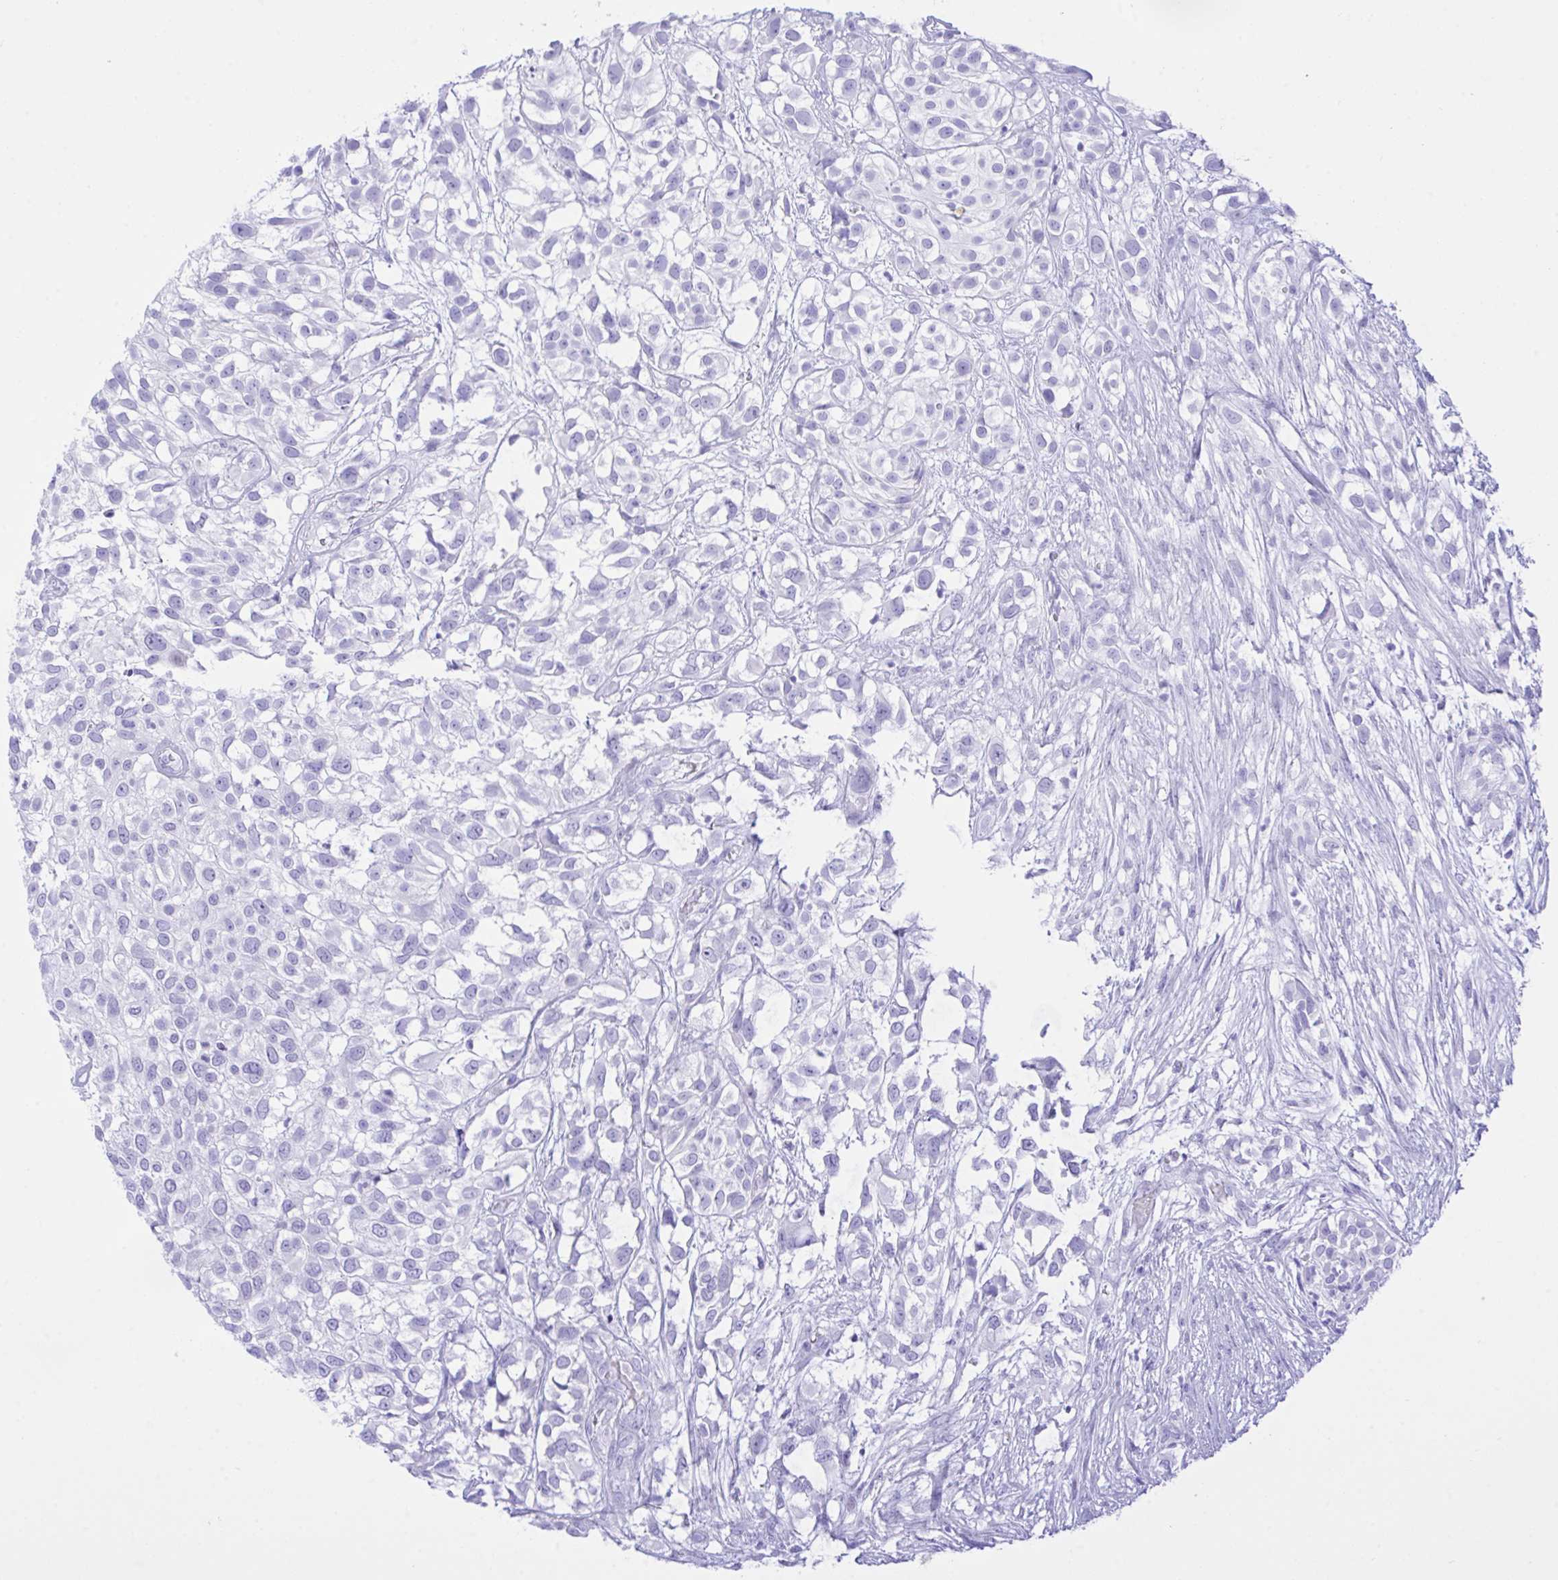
{"staining": {"intensity": "negative", "quantity": "none", "location": "none"}, "tissue": "urothelial cancer", "cell_type": "Tumor cells", "image_type": "cancer", "snomed": [{"axis": "morphology", "description": "Urothelial carcinoma, High grade"}, {"axis": "topography", "description": "Urinary bladder"}], "caption": "IHC of human urothelial cancer displays no positivity in tumor cells.", "gene": "SELENOV", "patient": {"sex": "male", "age": 56}}